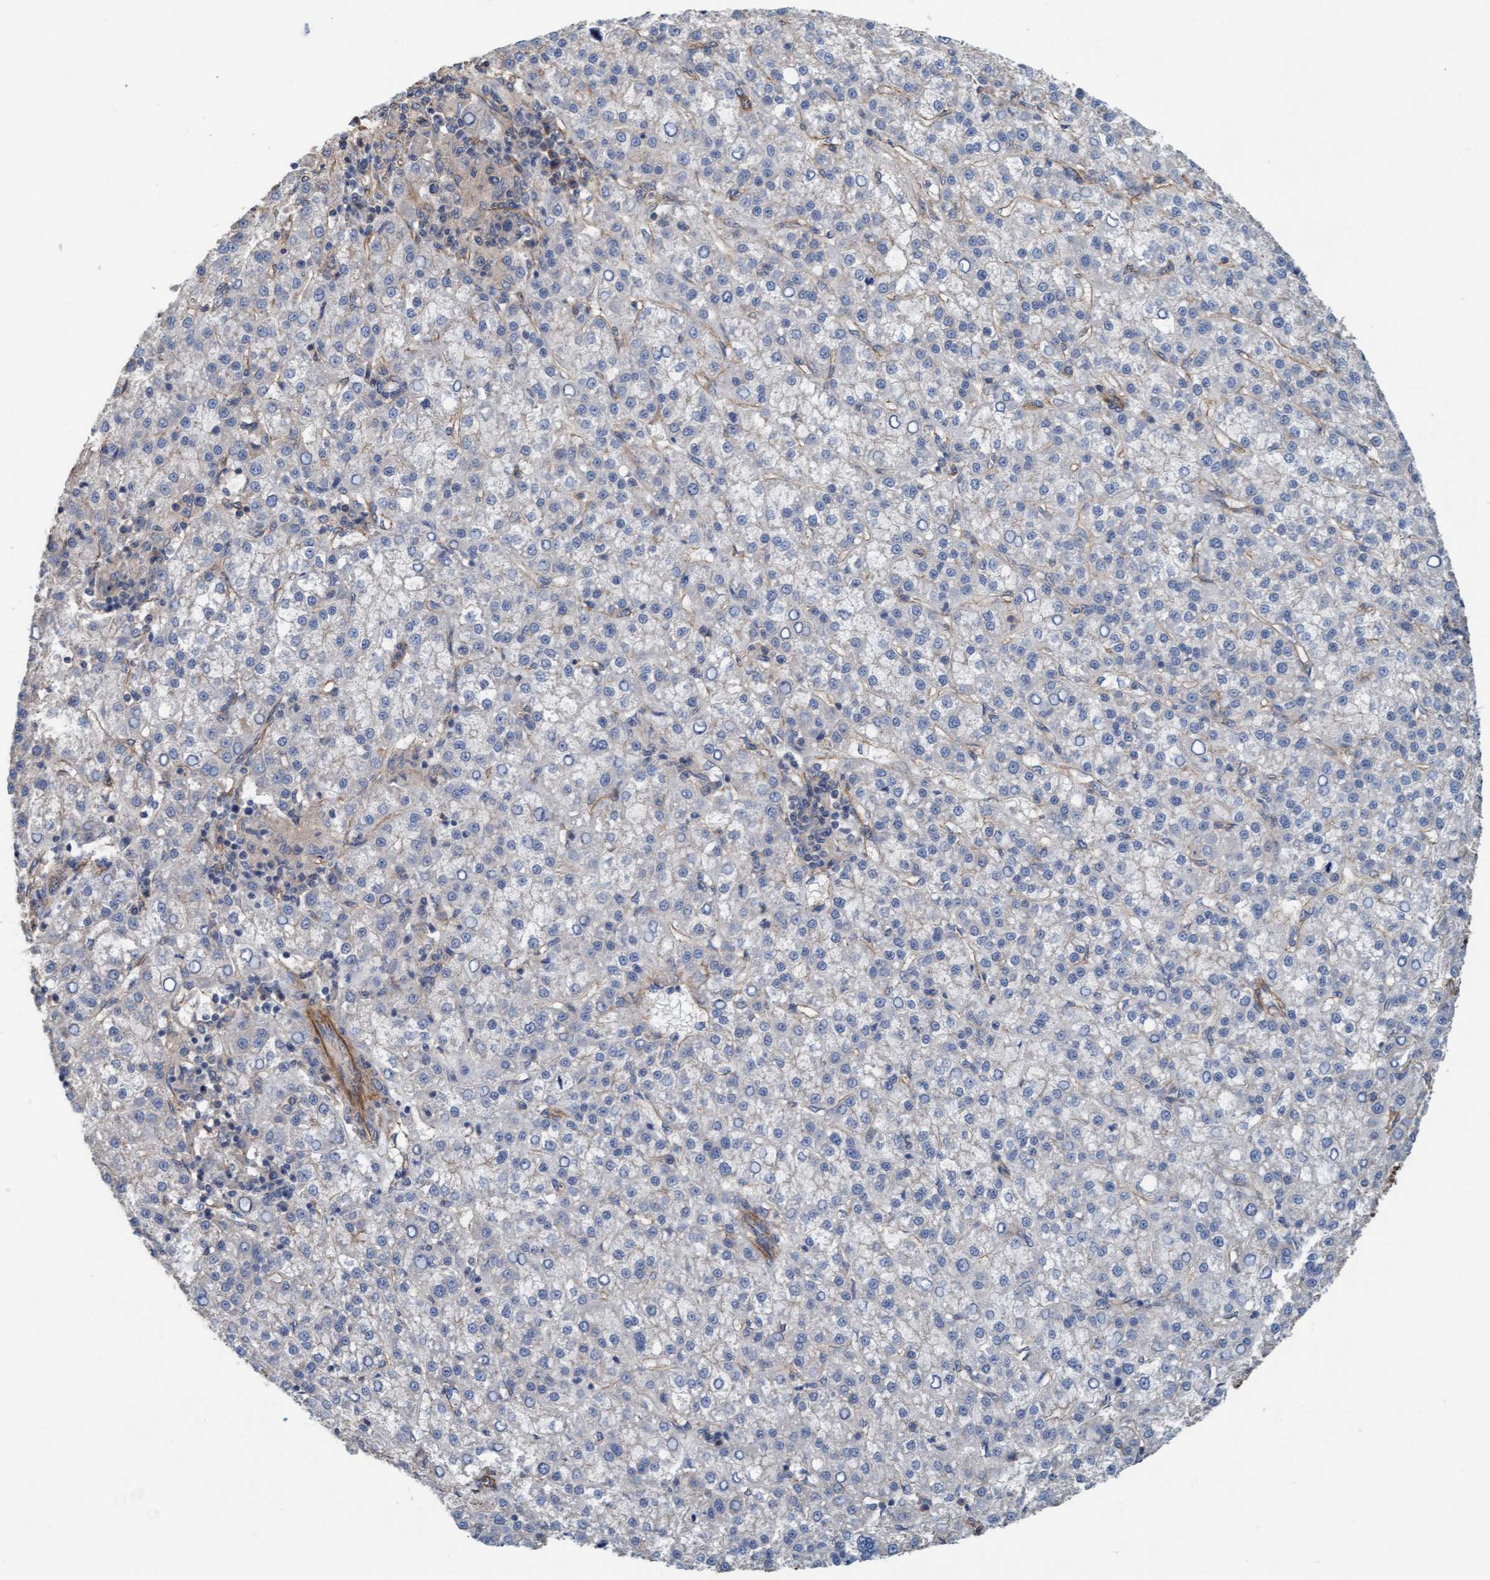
{"staining": {"intensity": "negative", "quantity": "none", "location": "none"}, "tissue": "liver cancer", "cell_type": "Tumor cells", "image_type": "cancer", "snomed": [{"axis": "morphology", "description": "Carcinoma, Hepatocellular, NOS"}, {"axis": "topography", "description": "Liver"}], "caption": "Human liver cancer (hepatocellular carcinoma) stained for a protein using IHC shows no positivity in tumor cells.", "gene": "STXBP4", "patient": {"sex": "female", "age": 58}}